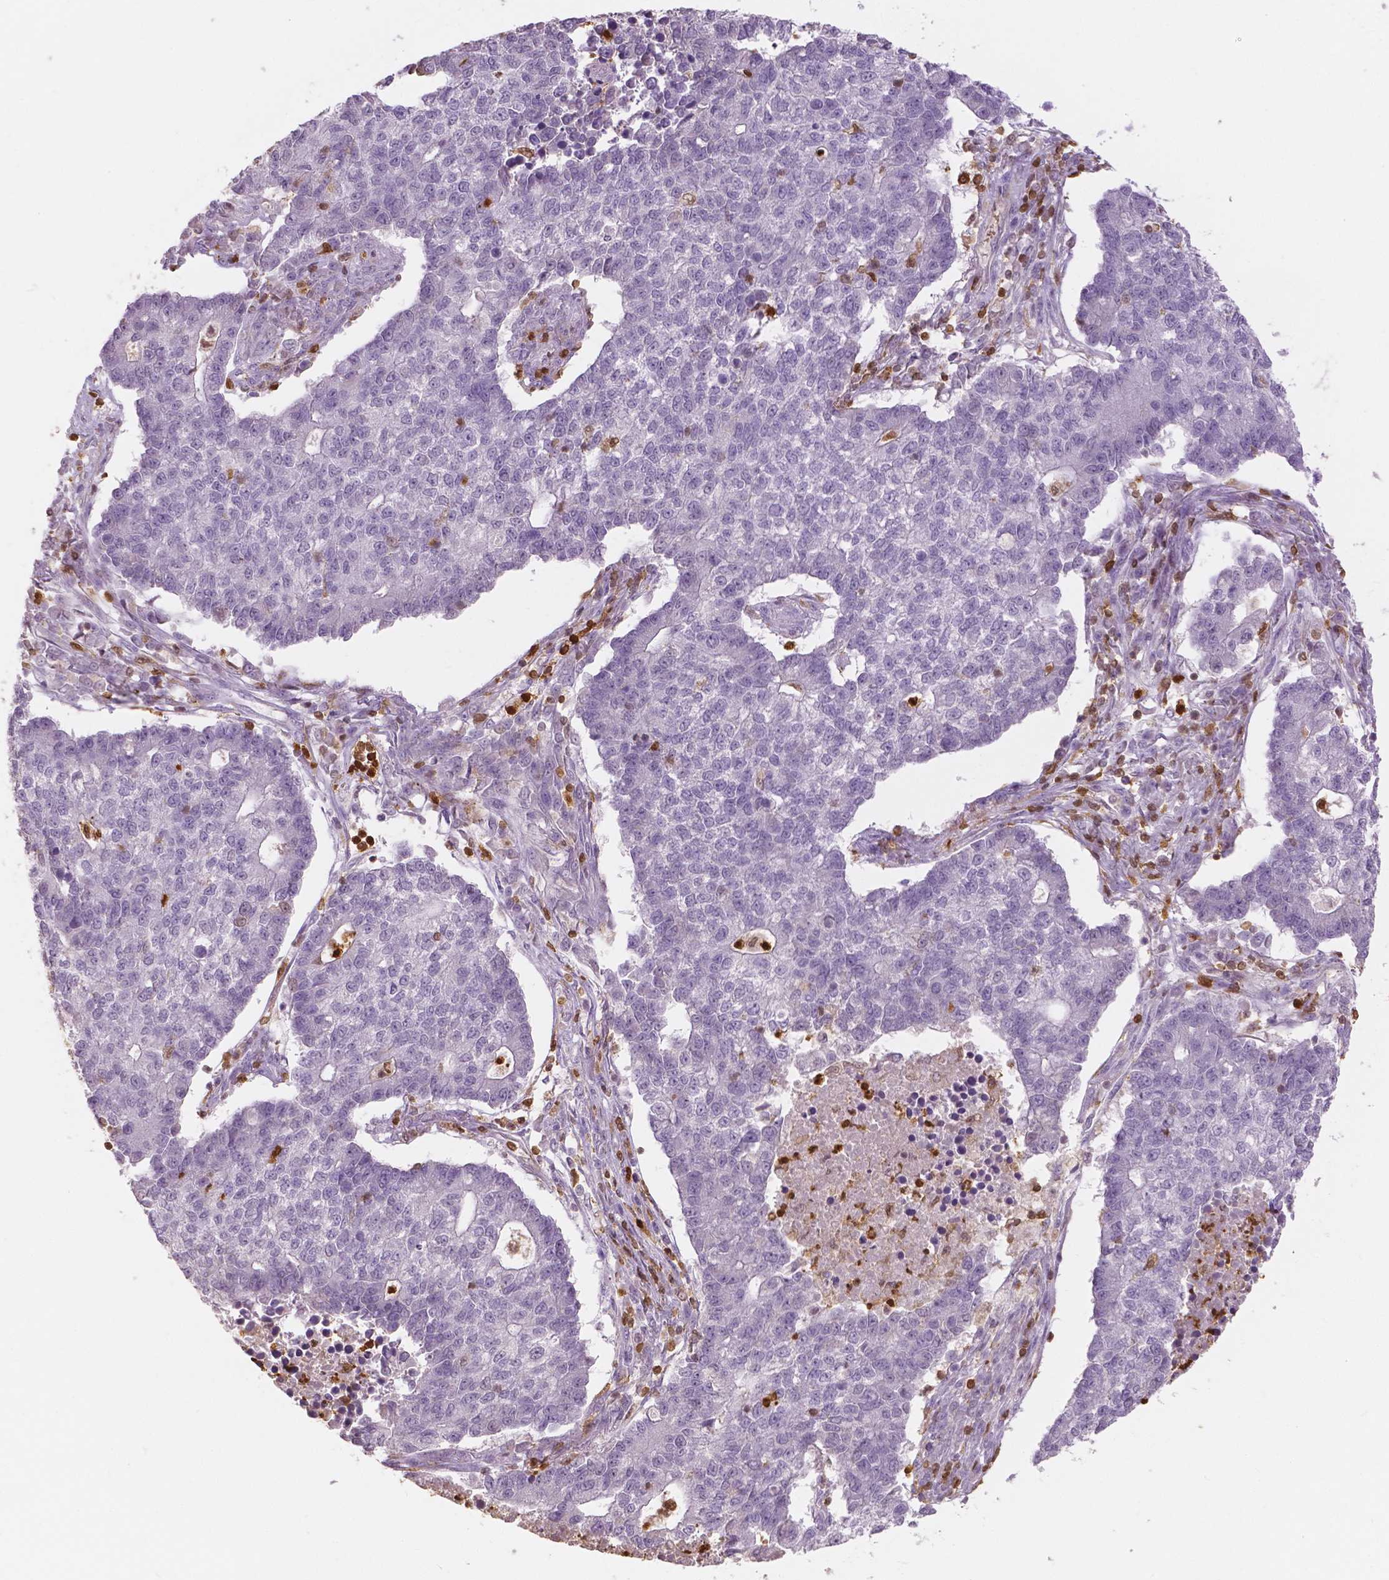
{"staining": {"intensity": "negative", "quantity": "none", "location": "none"}, "tissue": "lung cancer", "cell_type": "Tumor cells", "image_type": "cancer", "snomed": [{"axis": "morphology", "description": "Adenocarcinoma, NOS"}, {"axis": "topography", "description": "Lung"}], "caption": "High power microscopy image of an immunohistochemistry (IHC) photomicrograph of lung cancer (adenocarcinoma), revealing no significant expression in tumor cells.", "gene": "S100A4", "patient": {"sex": "male", "age": 57}}